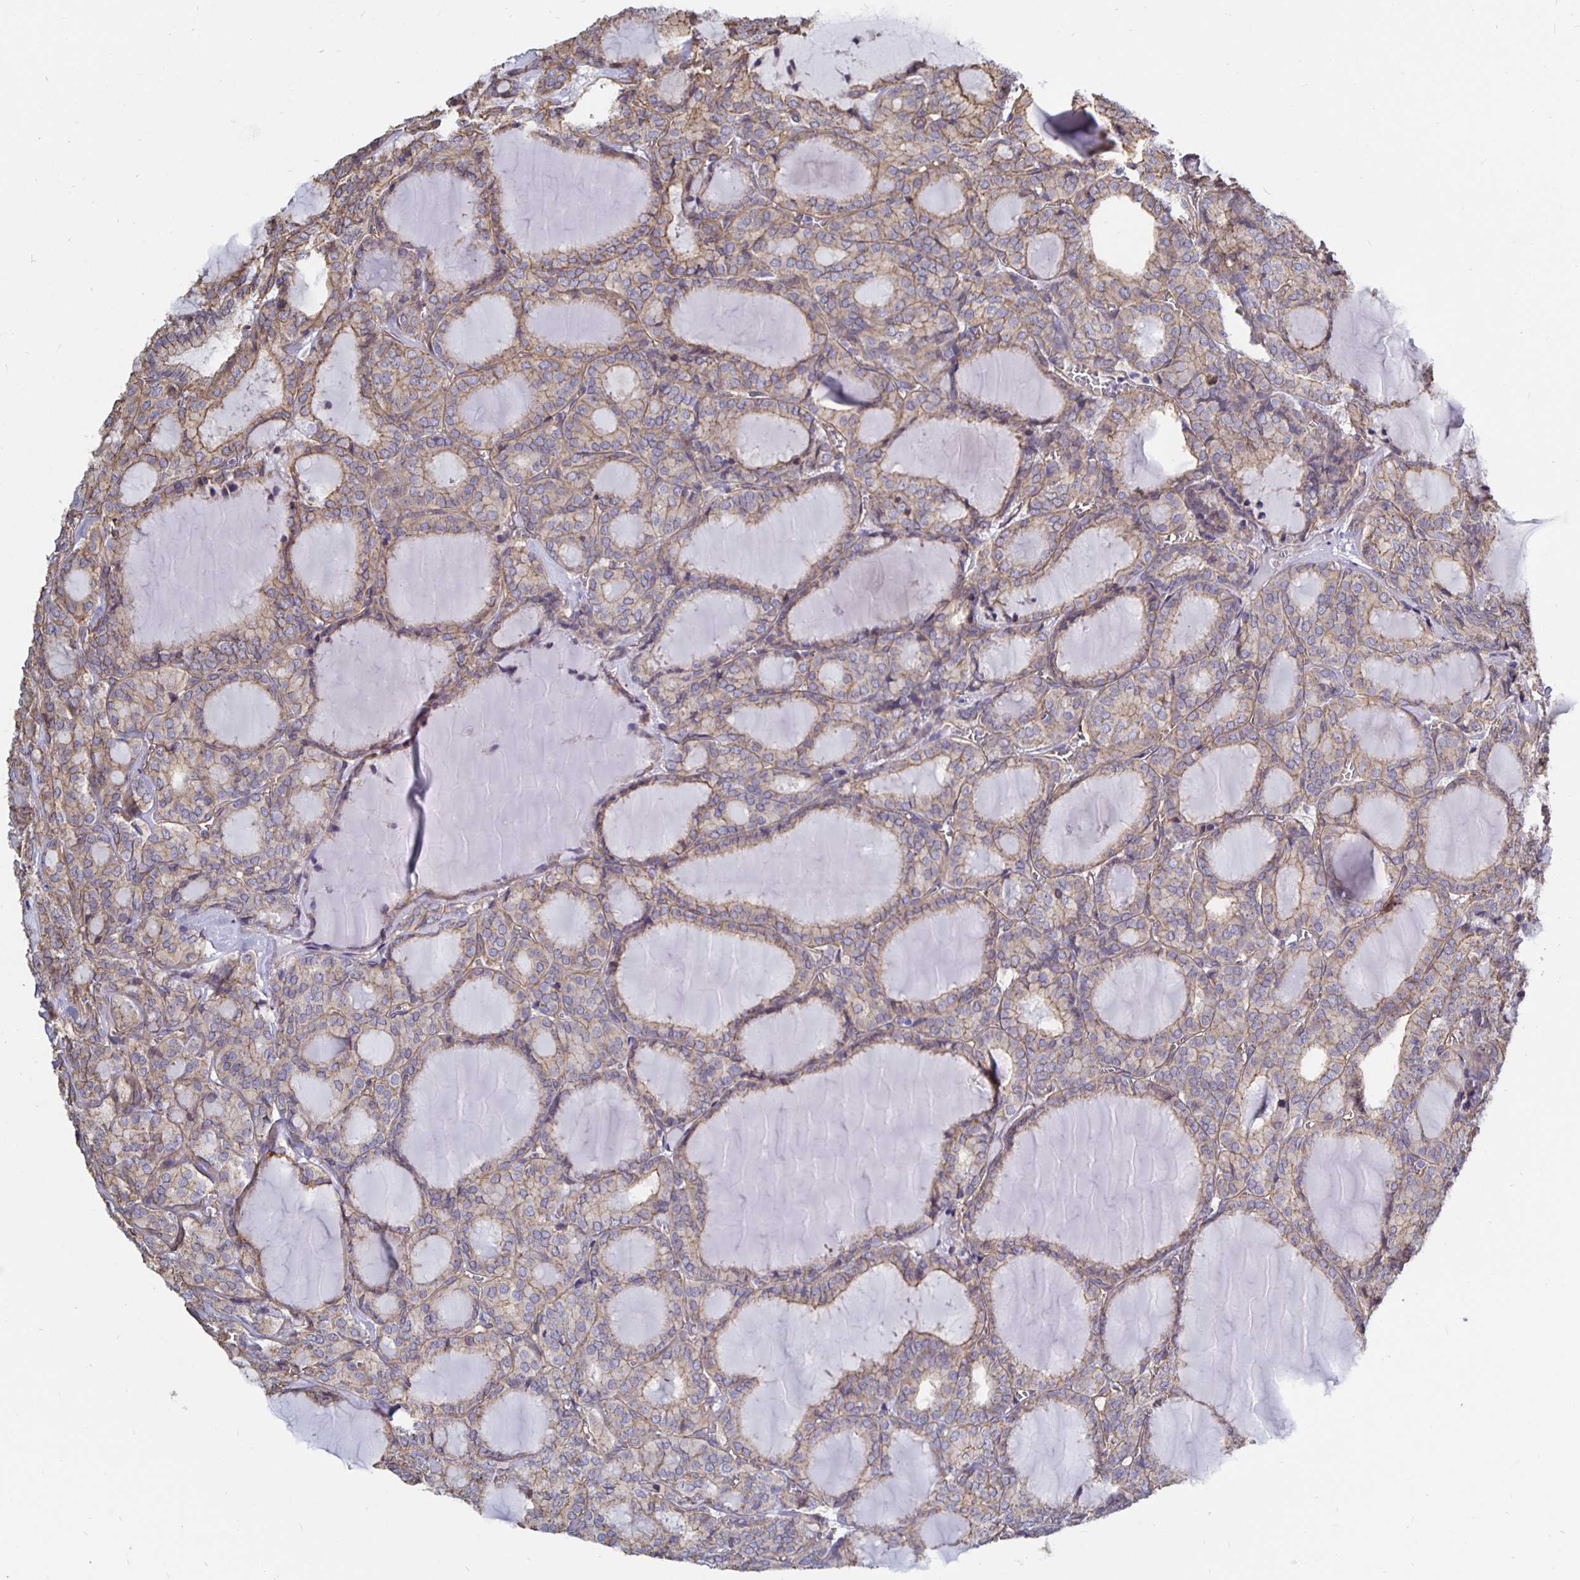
{"staining": {"intensity": "weak", "quantity": "25%-75%", "location": "cytoplasmic/membranous"}, "tissue": "thyroid cancer", "cell_type": "Tumor cells", "image_type": "cancer", "snomed": [{"axis": "morphology", "description": "Follicular adenoma carcinoma, NOS"}, {"axis": "topography", "description": "Thyroid gland"}], "caption": "Immunohistochemistry staining of follicular adenoma carcinoma (thyroid), which displays low levels of weak cytoplasmic/membranous positivity in about 25%-75% of tumor cells indicating weak cytoplasmic/membranous protein positivity. The staining was performed using DAB (brown) for protein detection and nuclei were counterstained in hematoxylin (blue).", "gene": "ARHGEF39", "patient": {"sex": "male", "age": 74}}